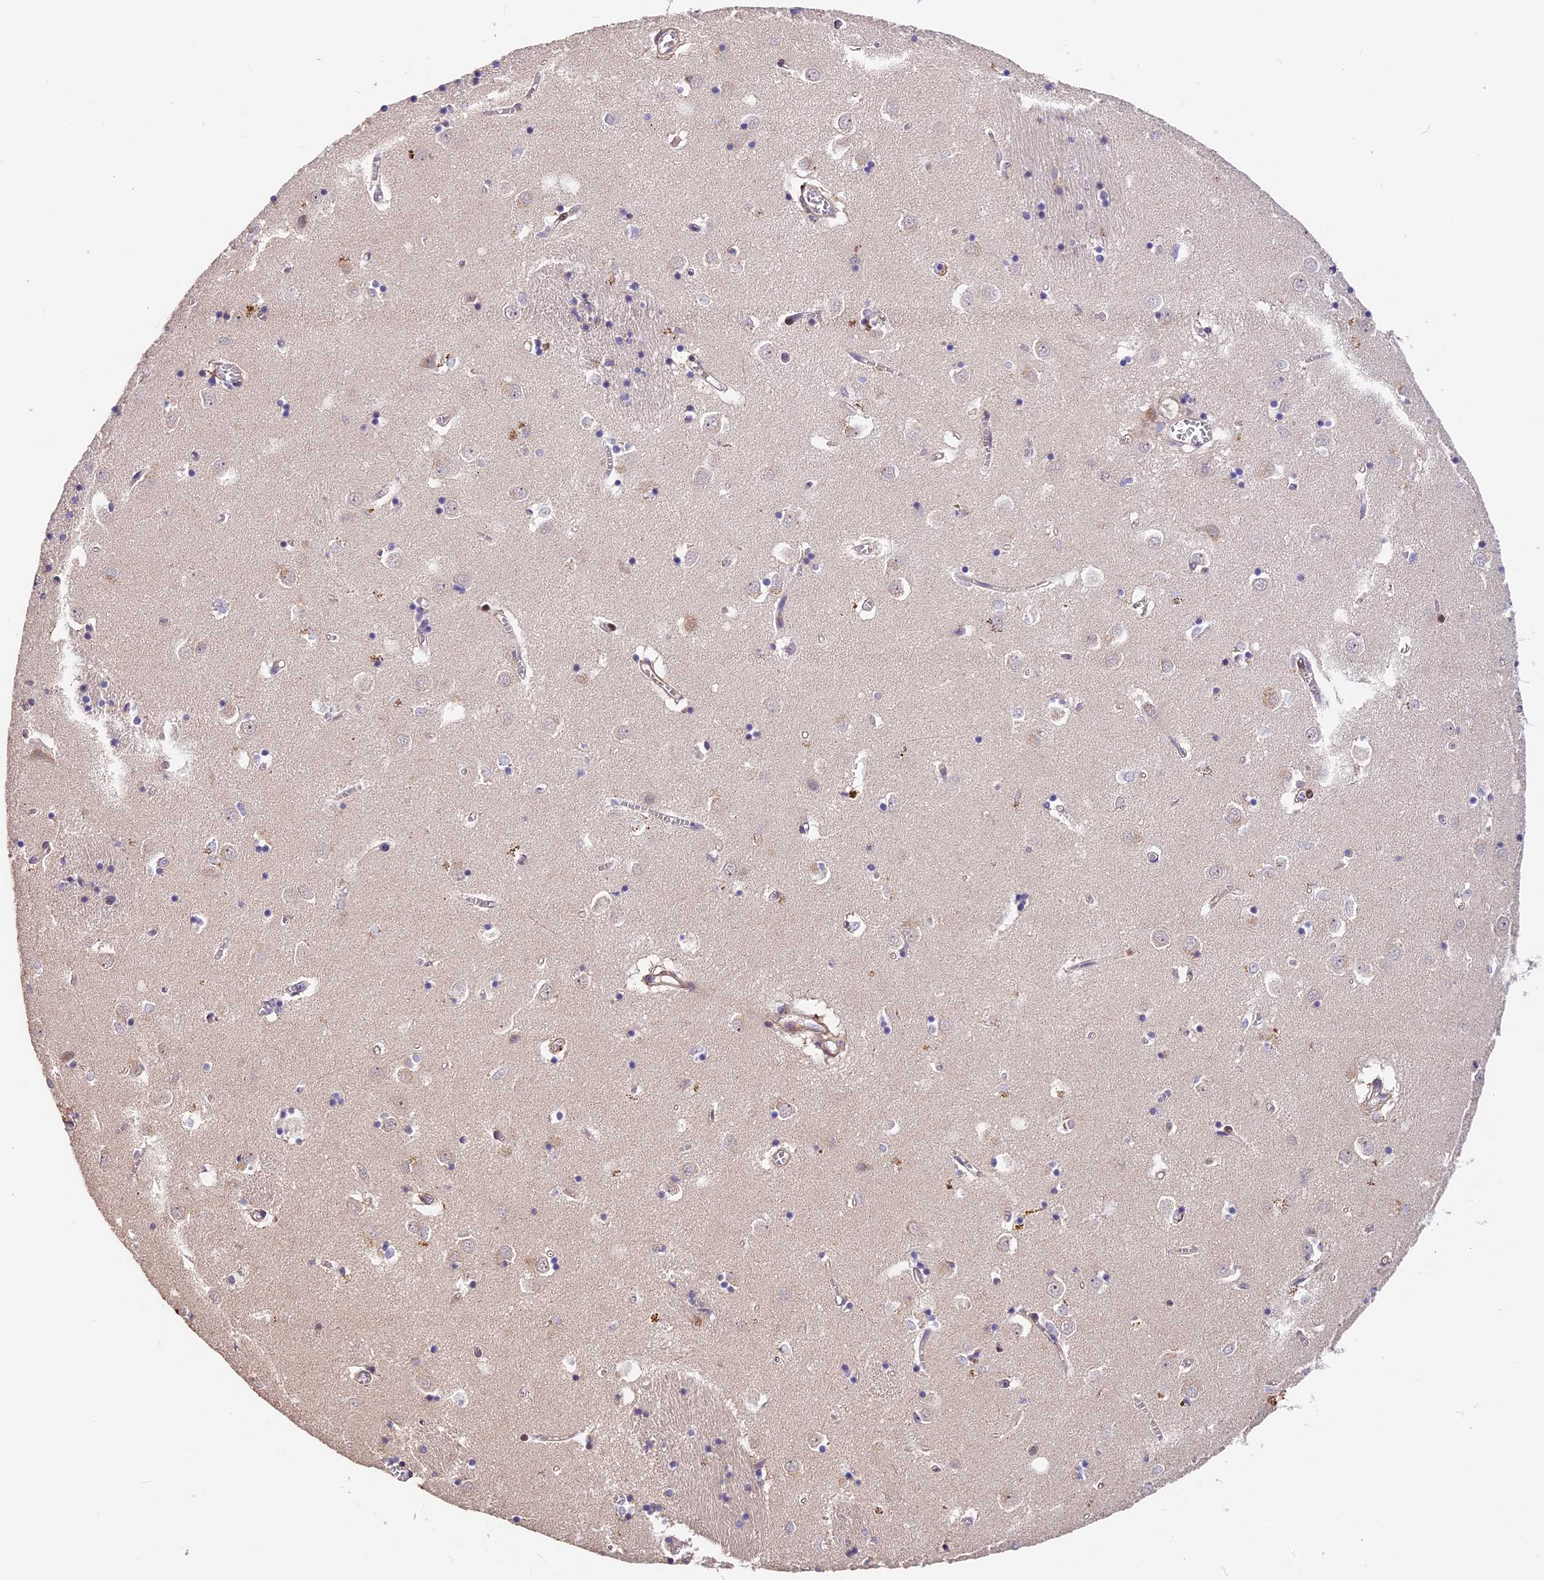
{"staining": {"intensity": "weak", "quantity": "<25%", "location": "nuclear"}, "tissue": "caudate", "cell_type": "Glial cells", "image_type": "normal", "snomed": [{"axis": "morphology", "description": "Normal tissue, NOS"}, {"axis": "topography", "description": "Lateral ventricle wall"}], "caption": "Immunohistochemistry of benign human caudate shows no expression in glial cells. Brightfield microscopy of immunohistochemistry stained with DAB (3,3'-diaminobenzidine) (brown) and hematoxylin (blue), captured at high magnification.", "gene": "ARHGAP17", "patient": {"sex": "male", "age": 70}}